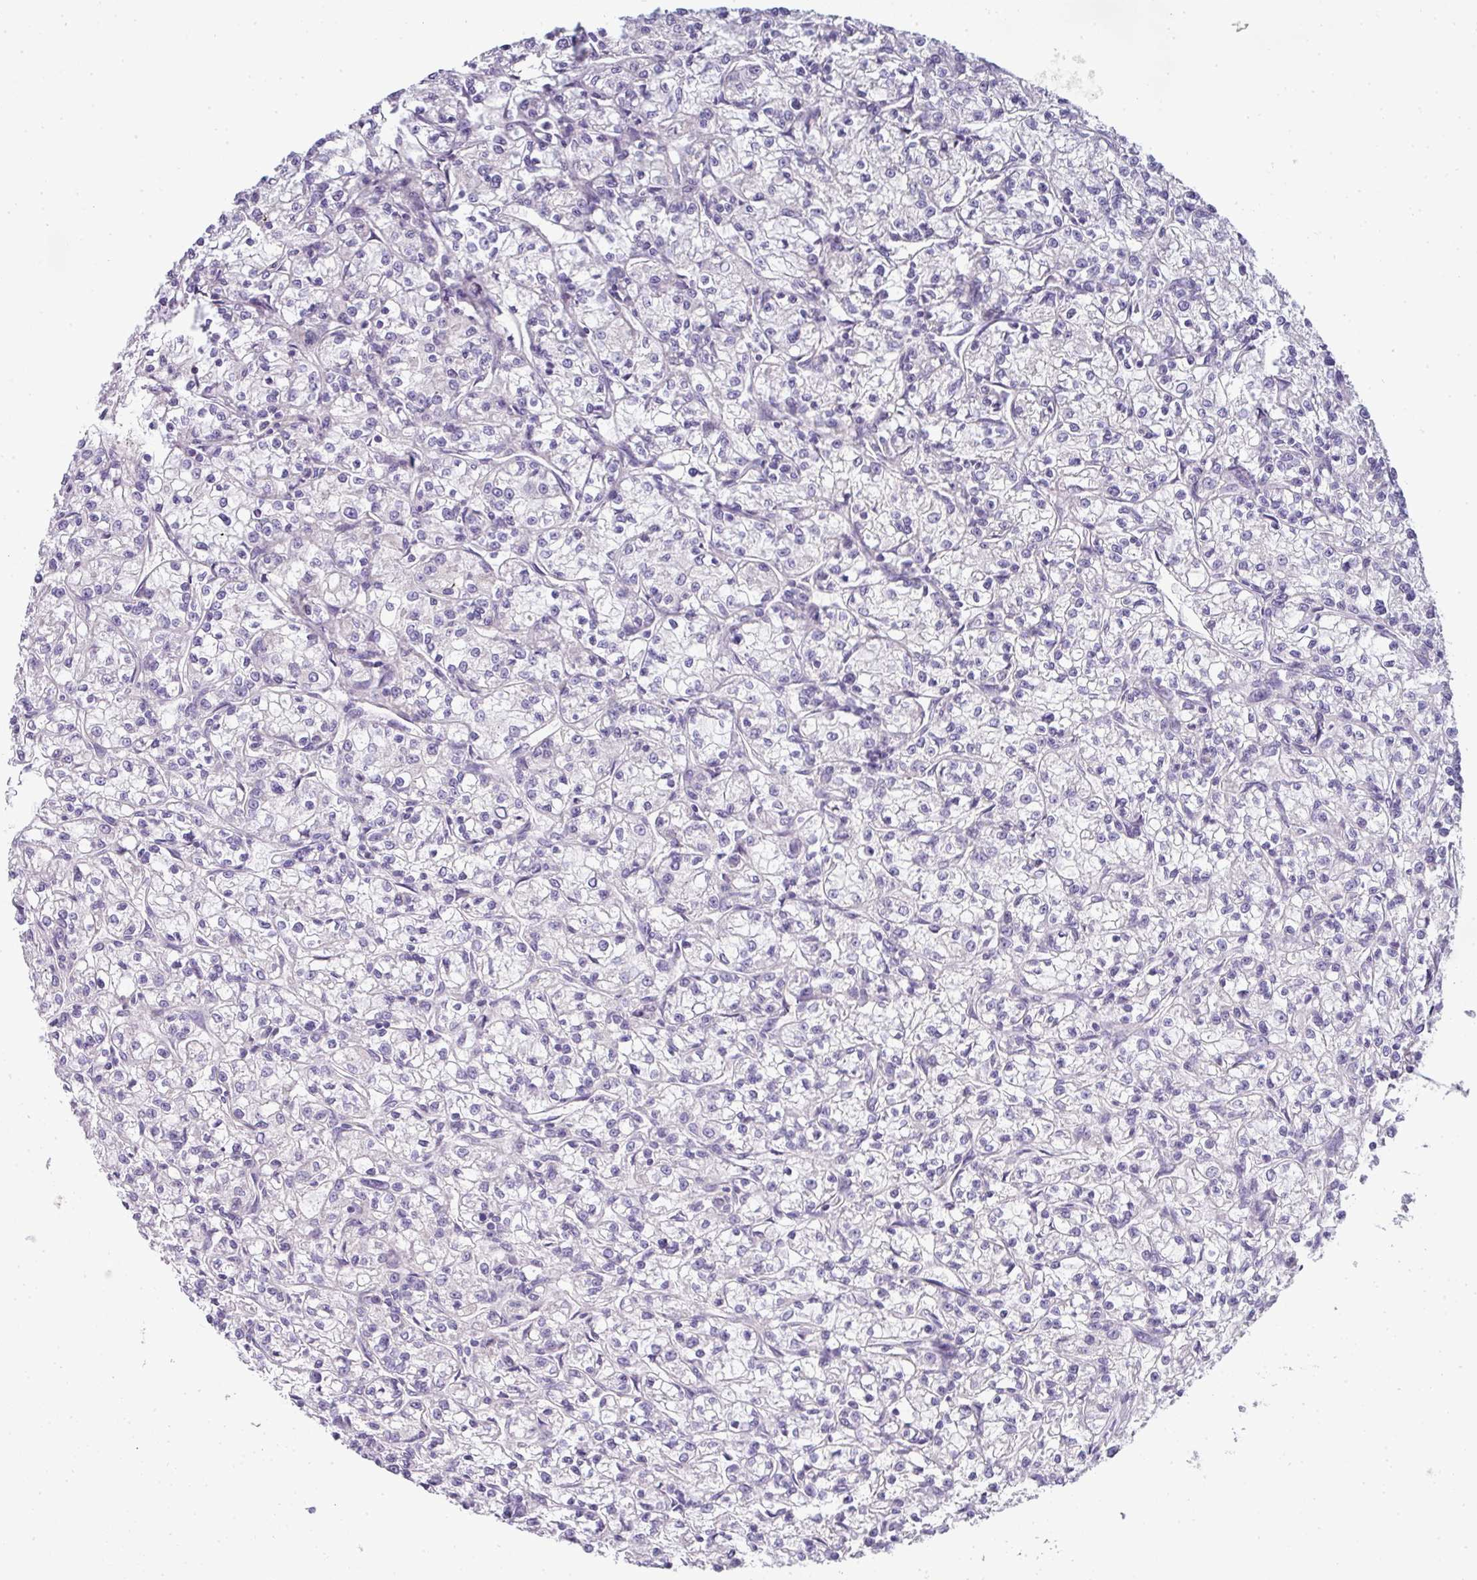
{"staining": {"intensity": "negative", "quantity": "none", "location": "none"}, "tissue": "renal cancer", "cell_type": "Tumor cells", "image_type": "cancer", "snomed": [{"axis": "morphology", "description": "Adenocarcinoma, NOS"}, {"axis": "topography", "description": "Kidney"}], "caption": "The micrograph shows no staining of tumor cells in adenocarcinoma (renal). The staining was performed using DAB (3,3'-diaminobenzidine) to visualize the protein expression in brown, while the nuclei were stained in blue with hematoxylin (Magnification: 20x).", "gene": "ASXL3", "patient": {"sex": "female", "age": 59}}